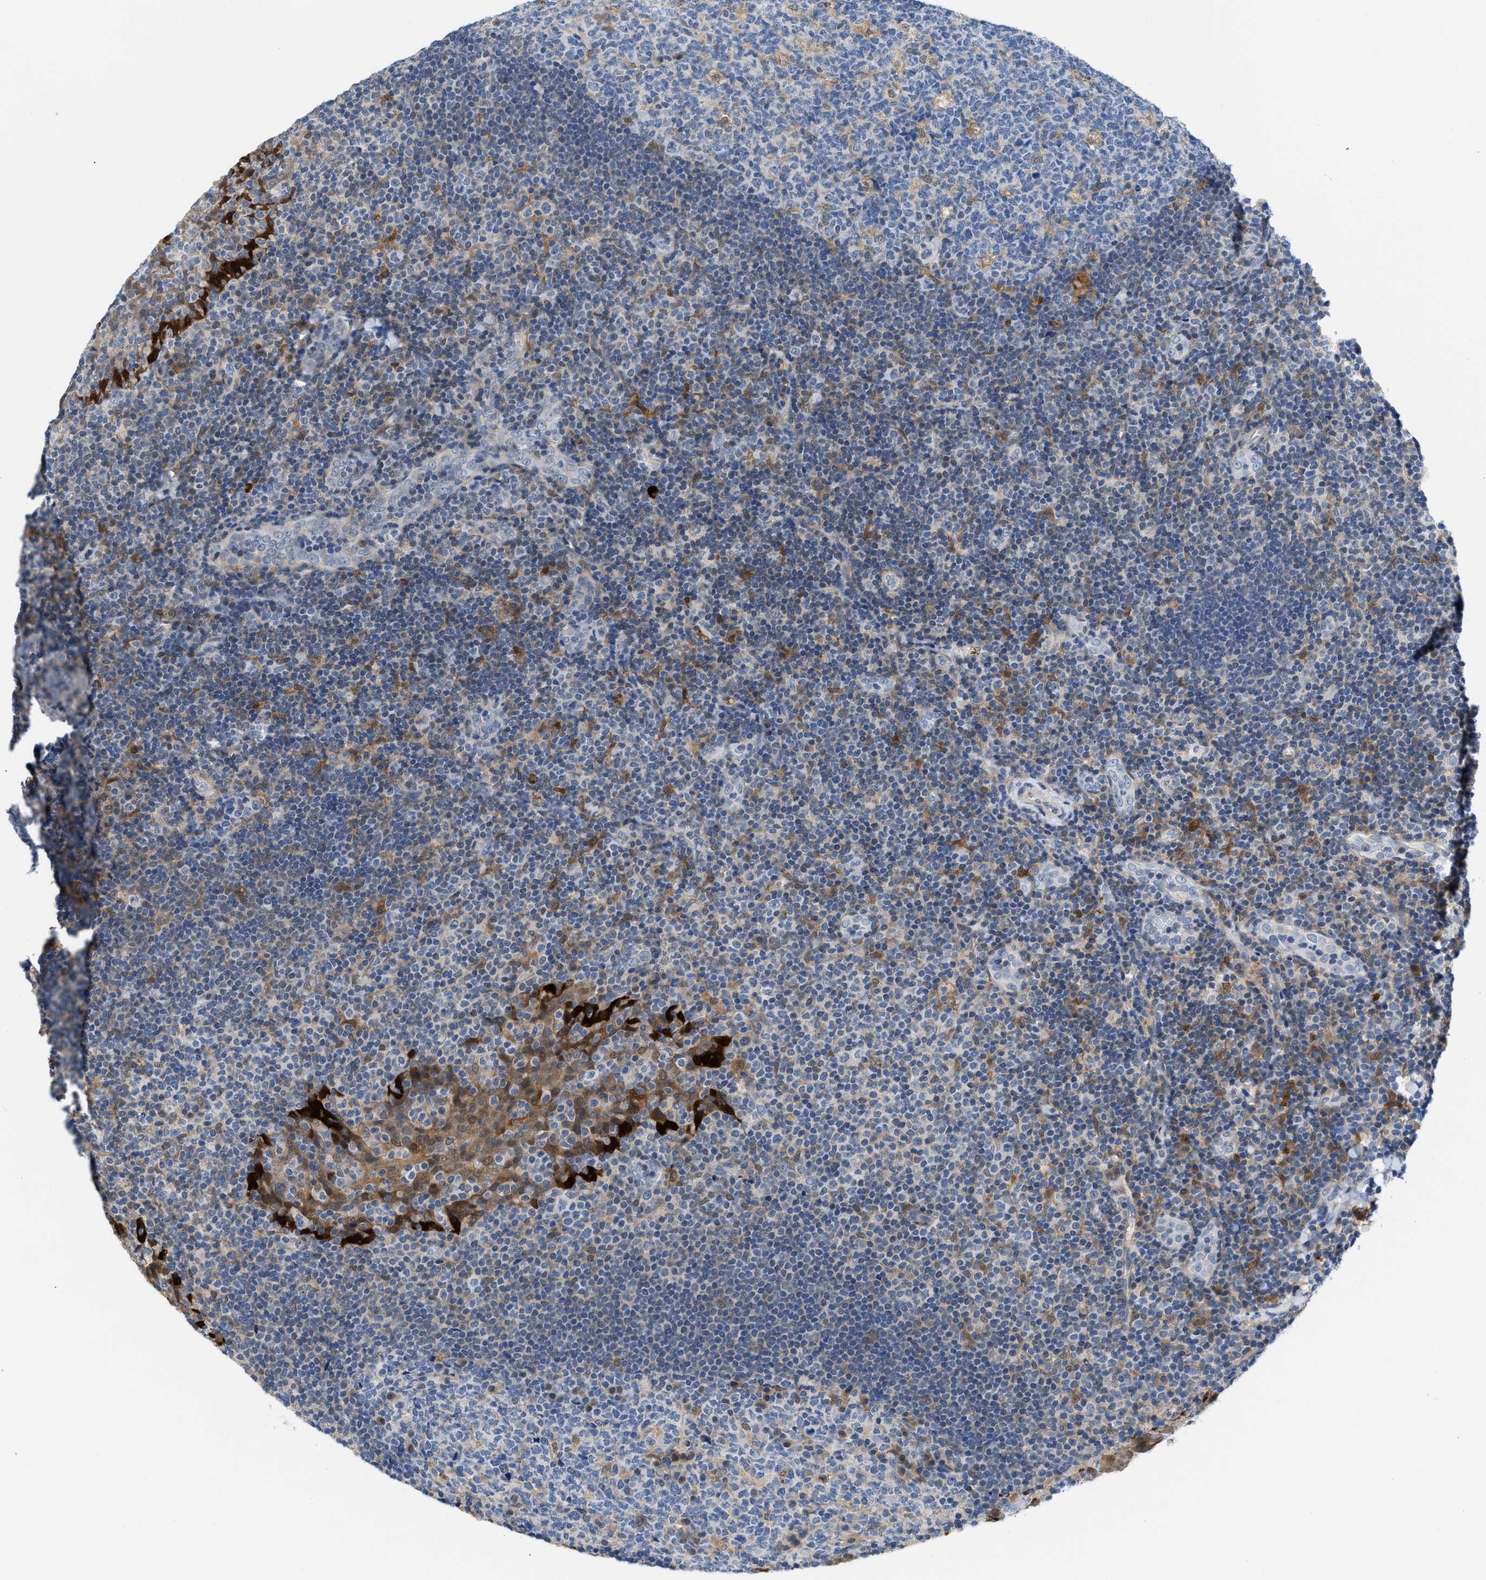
{"staining": {"intensity": "weak", "quantity": "<25%", "location": "cytoplasmic/membranous,nuclear"}, "tissue": "tonsil", "cell_type": "Germinal center cells", "image_type": "normal", "snomed": [{"axis": "morphology", "description": "Normal tissue, NOS"}, {"axis": "topography", "description": "Tonsil"}], "caption": "Immunohistochemistry of benign tonsil shows no expression in germinal center cells.", "gene": "CBR1", "patient": {"sex": "male", "age": 17}}